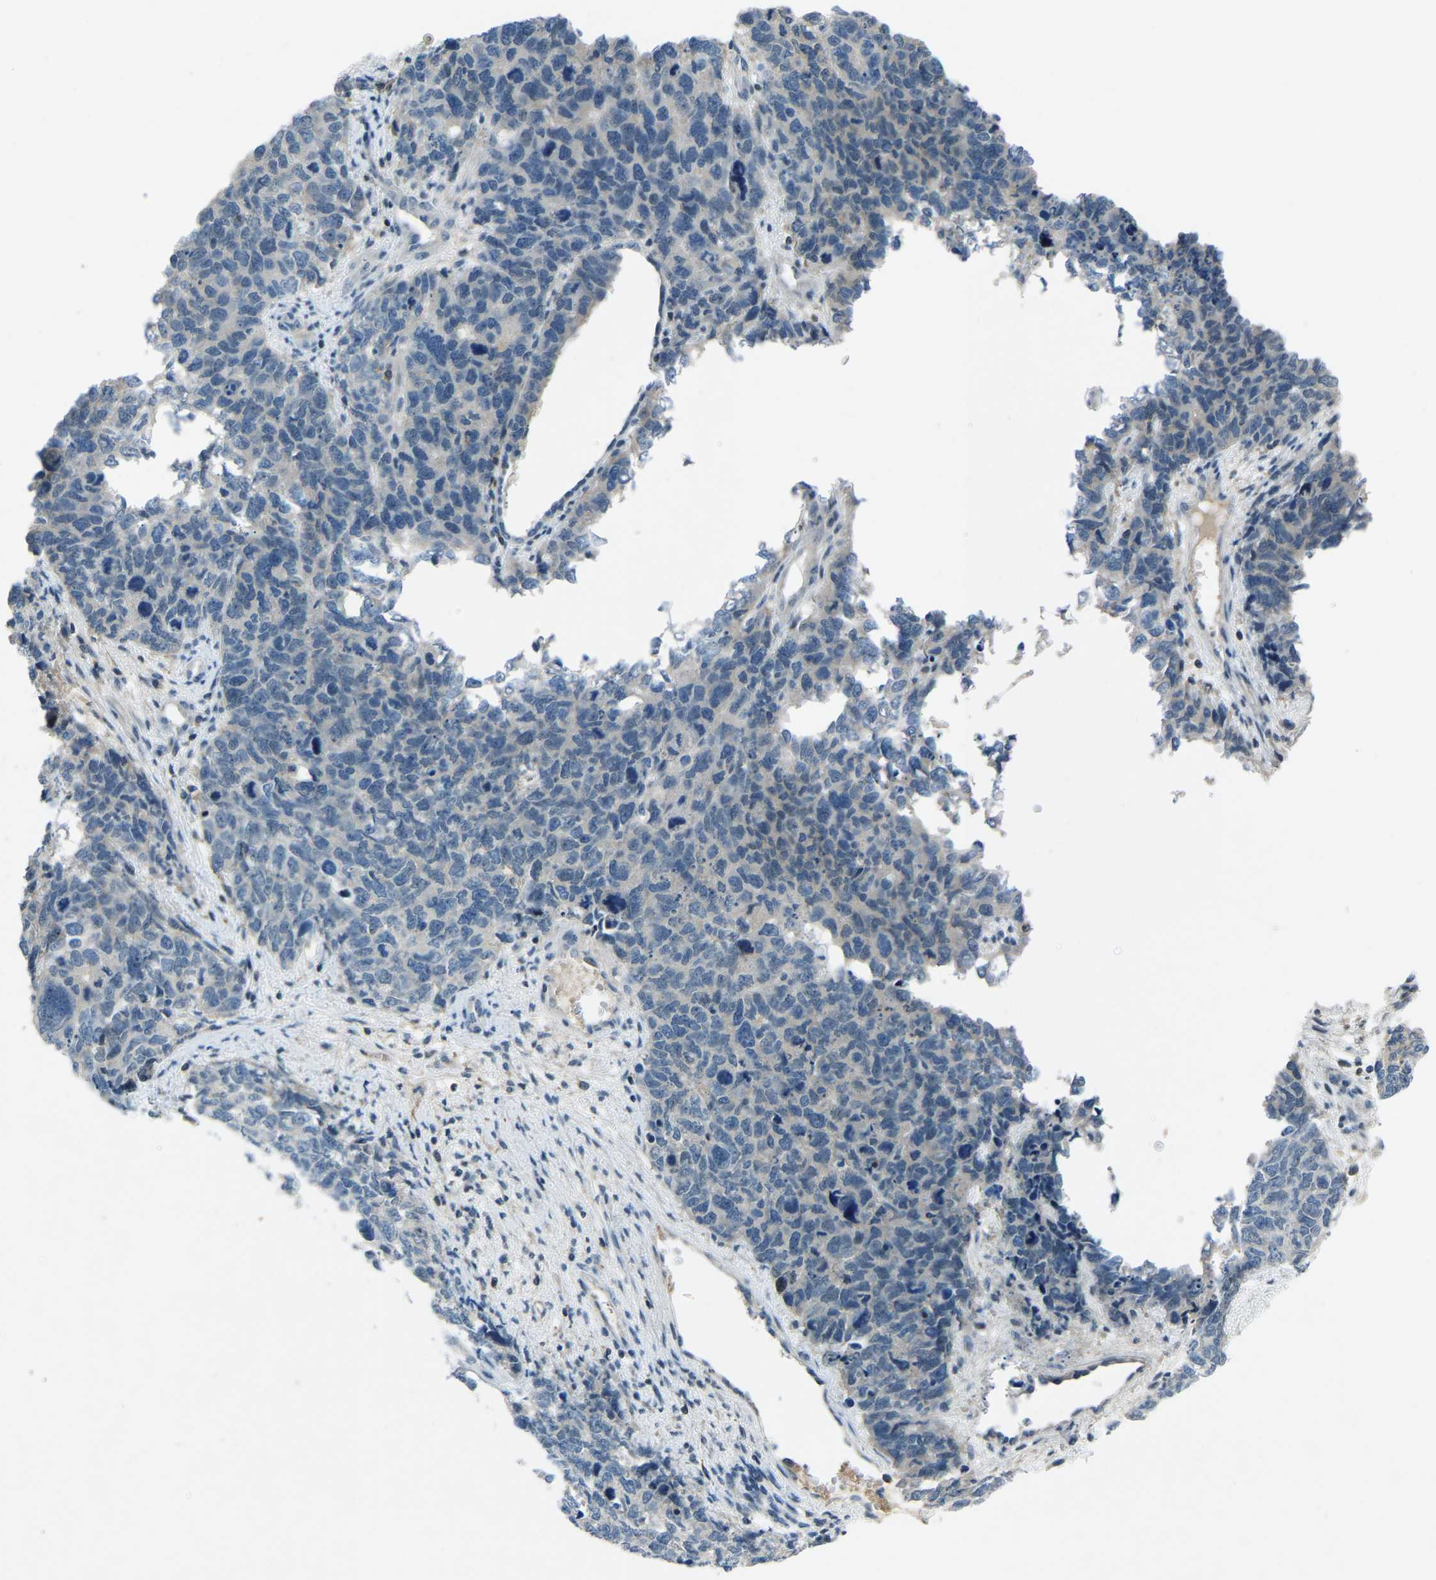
{"staining": {"intensity": "negative", "quantity": "none", "location": "none"}, "tissue": "cervical cancer", "cell_type": "Tumor cells", "image_type": "cancer", "snomed": [{"axis": "morphology", "description": "Squamous cell carcinoma, NOS"}, {"axis": "topography", "description": "Cervix"}], "caption": "DAB immunohistochemical staining of human squamous cell carcinoma (cervical) reveals no significant expression in tumor cells.", "gene": "XIRP1", "patient": {"sex": "female", "age": 63}}